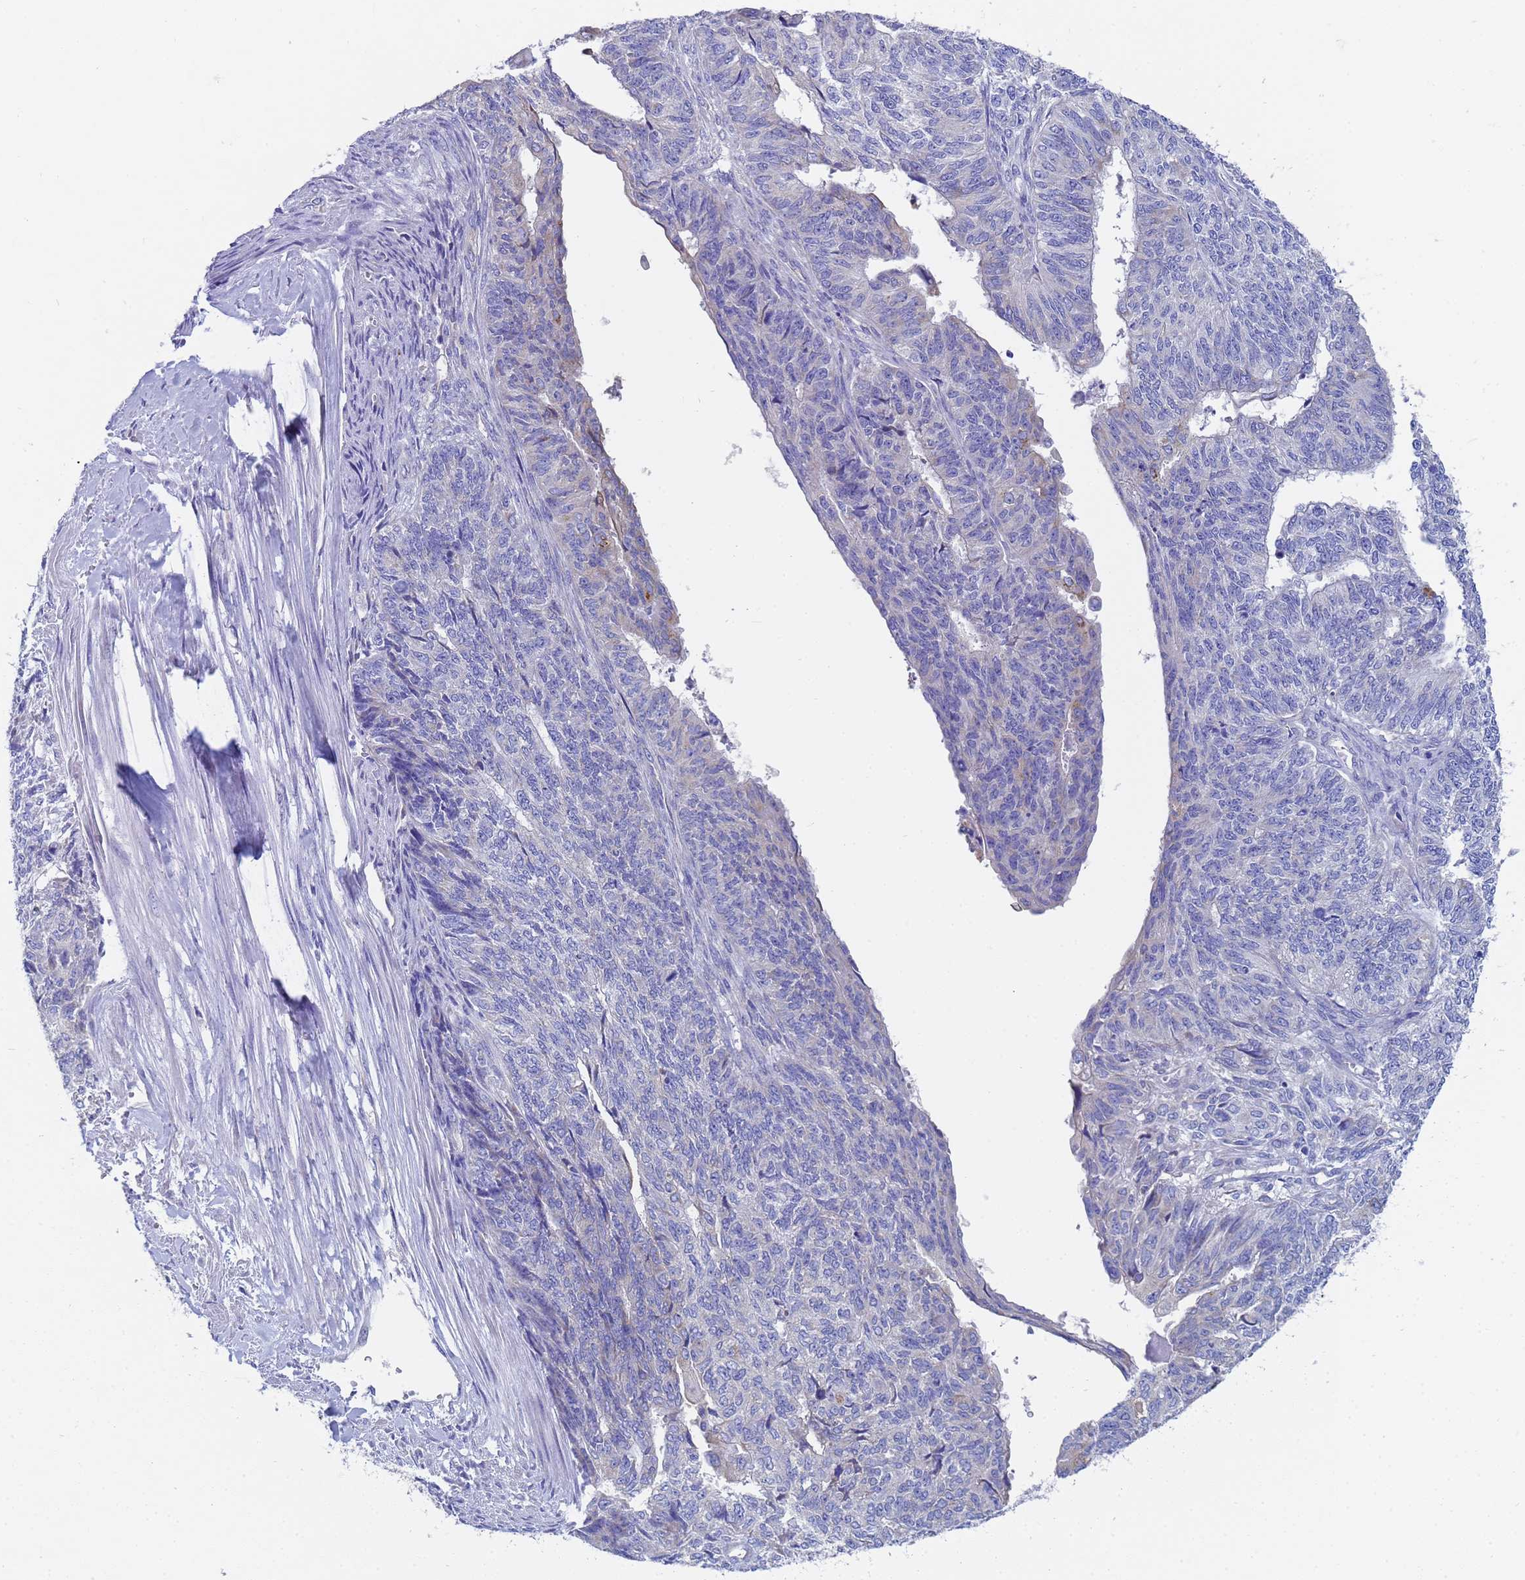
{"staining": {"intensity": "negative", "quantity": "none", "location": "none"}, "tissue": "endometrial cancer", "cell_type": "Tumor cells", "image_type": "cancer", "snomed": [{"axis": "morphology", "description": "Adenocarcinoma, NOS"}, {"axis": "topography", "description": "Endometrium"}], "caption": "Protein analysis of adenocarcinoma (endometrial) exhibits no significant expression in tumor cells. (Immunohistochemistry (ihc), brightfield microscopy, high magnification).", "gene": "TM4SF4", "patient": {"sex": "female", "age": 32}}